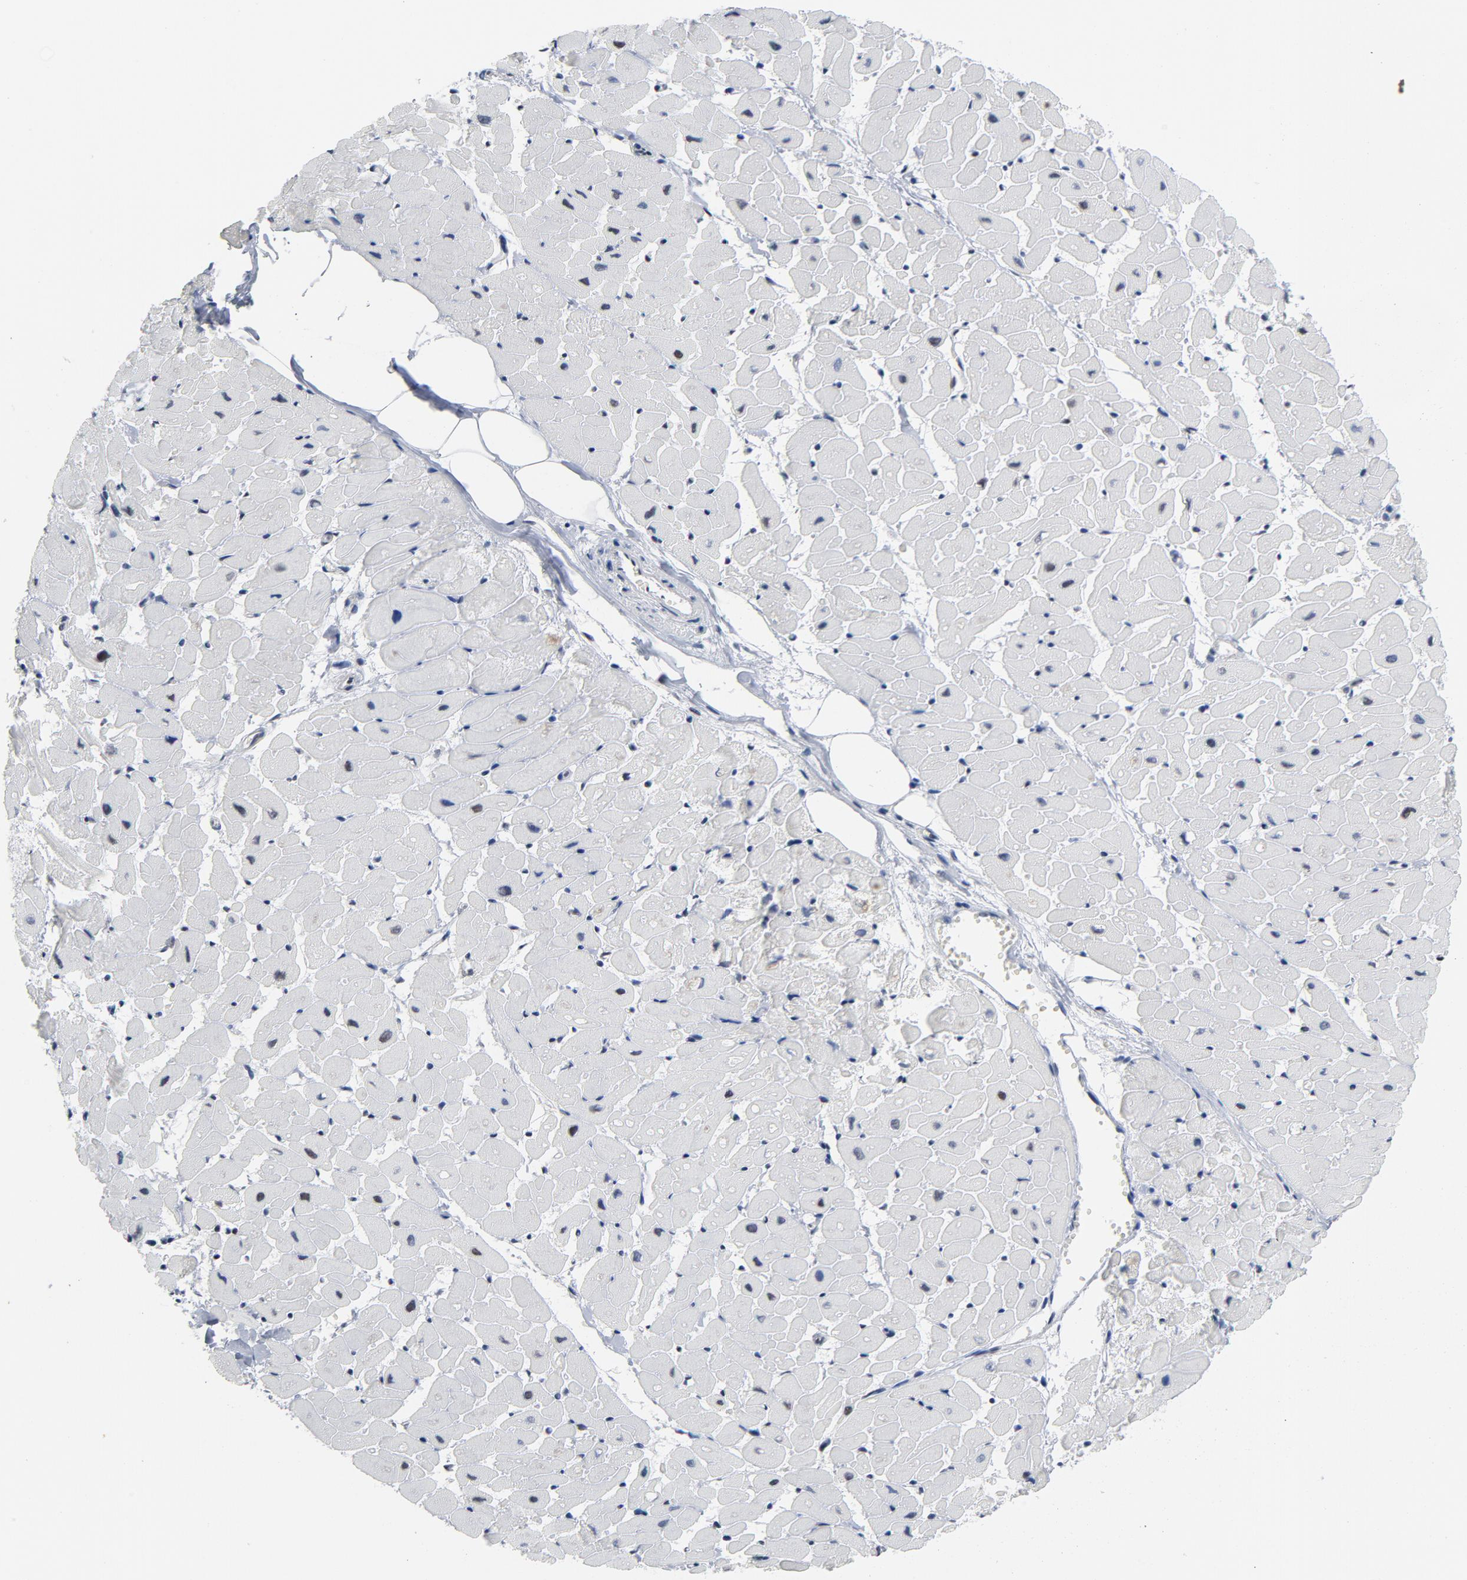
{"staining": {"intensity": "moderate", "quantity": "<25%", "location": "nuclear"}, "tissue": "heart muscle", "cell_type": "Cardiomyocytes", "image_type": "normal", "snomed": [{"axis": "morphology", "description": "Normal tissue, NOS"}, {"axis": "topography", "description": "Heart"}], "caption": "Human heart muscle stained for a protein (brown) exhibits moderate nuclear positive positivity in approximately <25% of cardiomyocytes.", "gene": "CSTF2", "patient": {"sex": "female", "age": 19}}